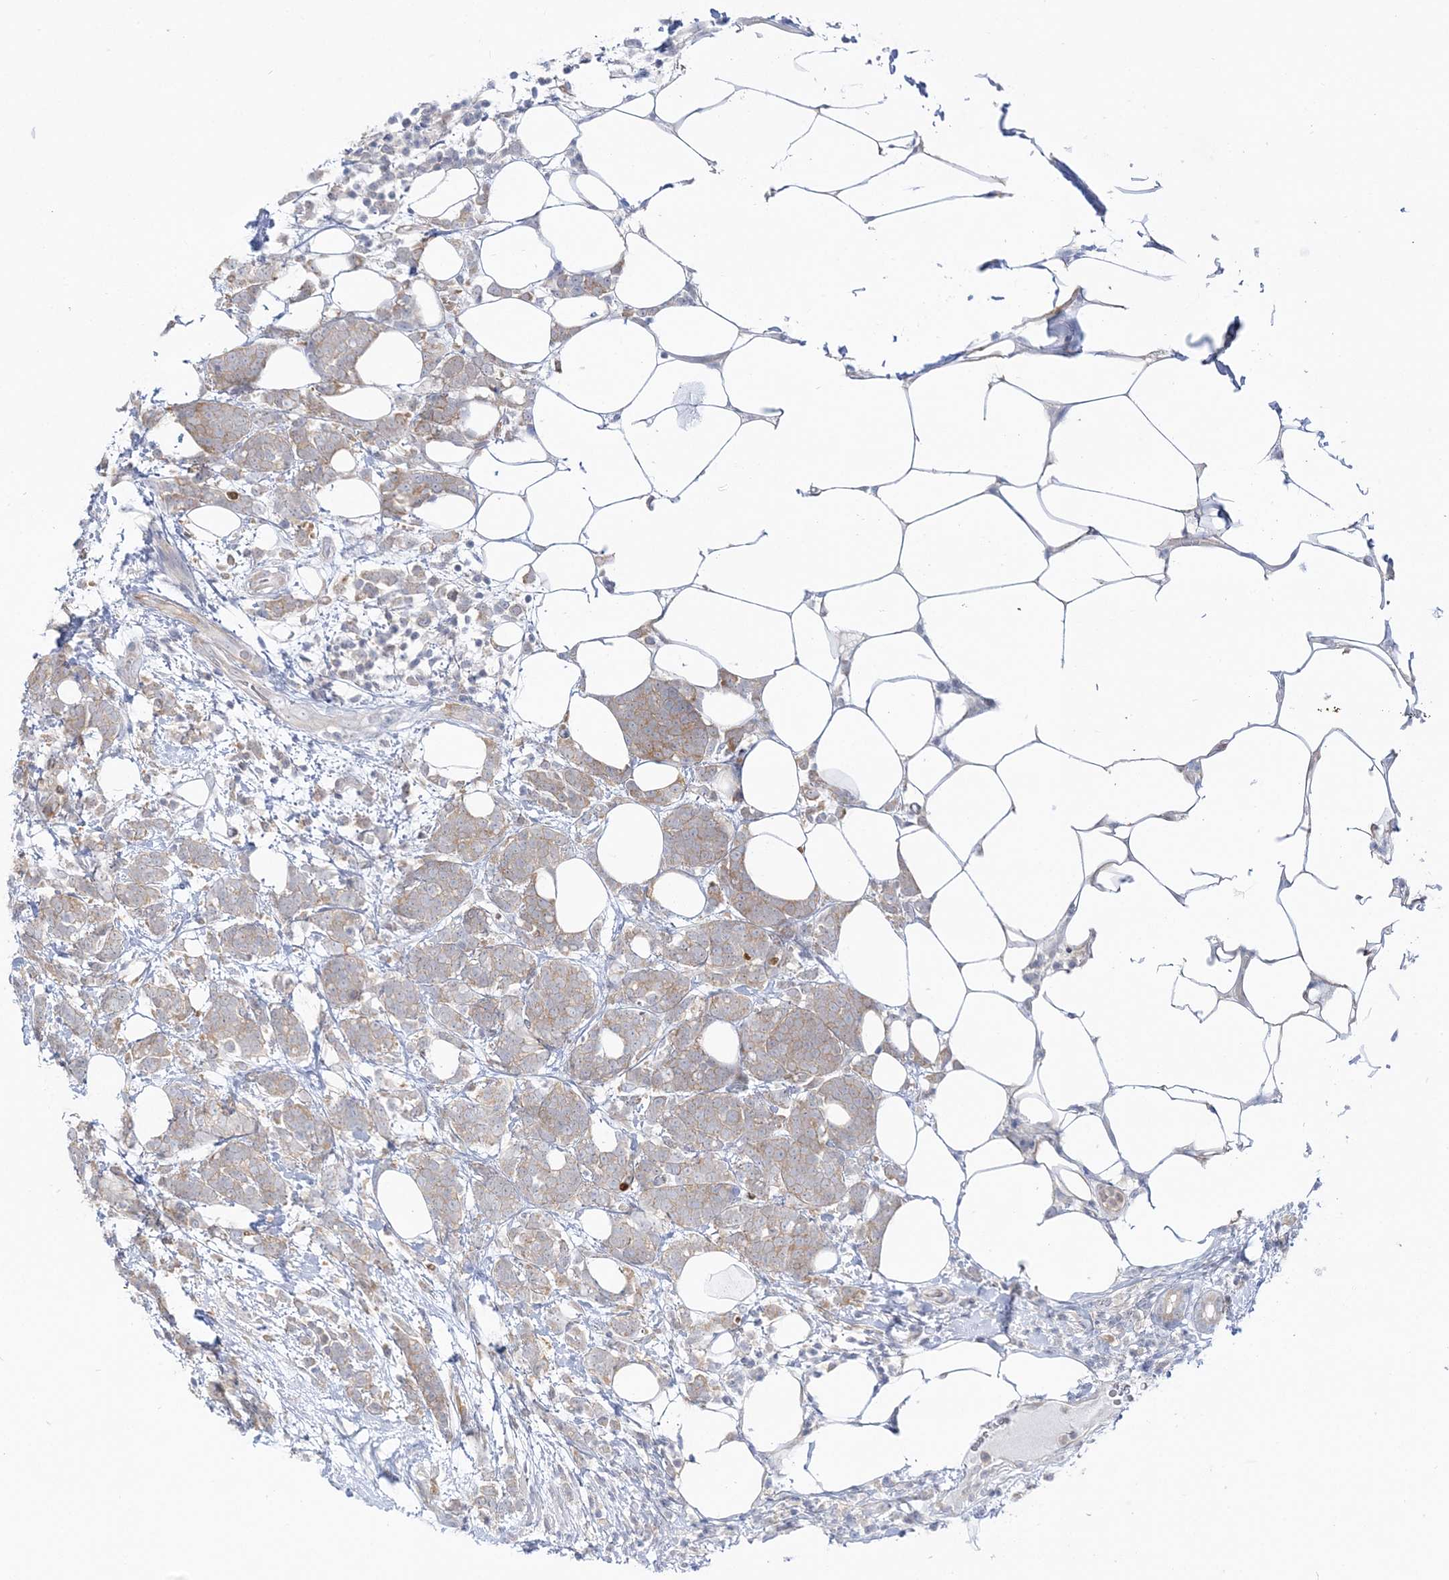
{"staining": {"intensity": "weak", "quantity": "25%-75%", "location": "cytoplasmic/membranous"}, "tissue": "breast cancer", "cell_type": "Tumor cells", "image_type": "cancer", "snomed": [{"axis": "morphology", "description": "Lobular carcinoma"}, {"axis": "topography", "description": "Breast"}], "caption": "This is a micrograph of IHC staining of breast cancer (lobular carcinoma), which shows weak positivity in the cytoplasmic/membranous of tumor cells.", "gene": "THADA", "patient": {"sex": "female", "age": 58}}